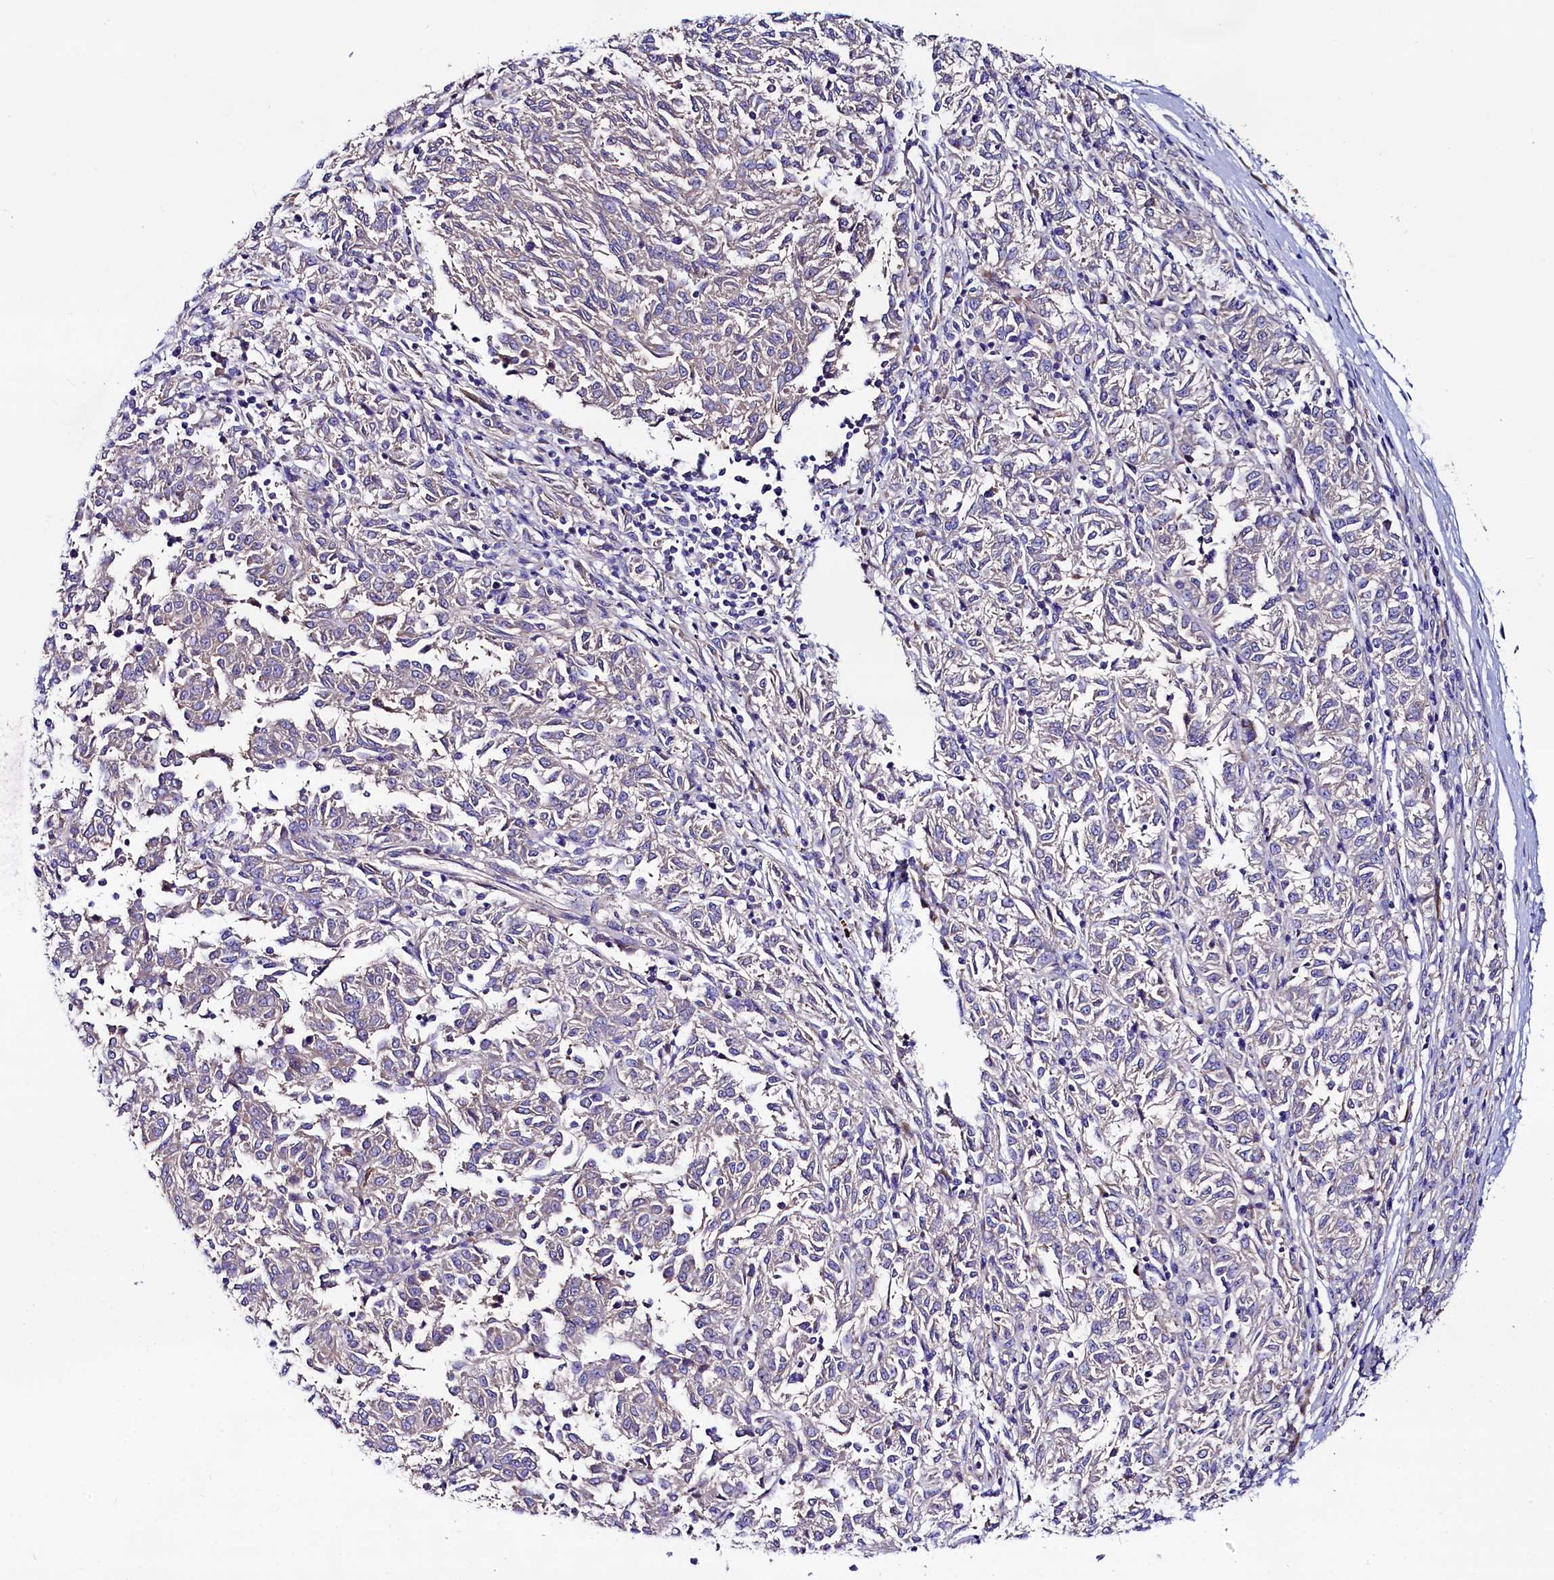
{"staining": {"intensity": "weak", "quantity": "<25%", "location": "cytoplasmic/membranous"}, "tissue": "melanoma", "cell_type": "Tumor cells", "image_type": "cancer", "snomed": [{"axis": "morphology", "description": "Malignant melanoma, NOS"}, {"axis": "topography", "description": "Skin"}], "caption": "Malignant melanoma was stained to show a protein in brown. There is no significant expression in tumor cells.", "gene": "QARS1", "patient": {"sex": "female", "age": 72}}